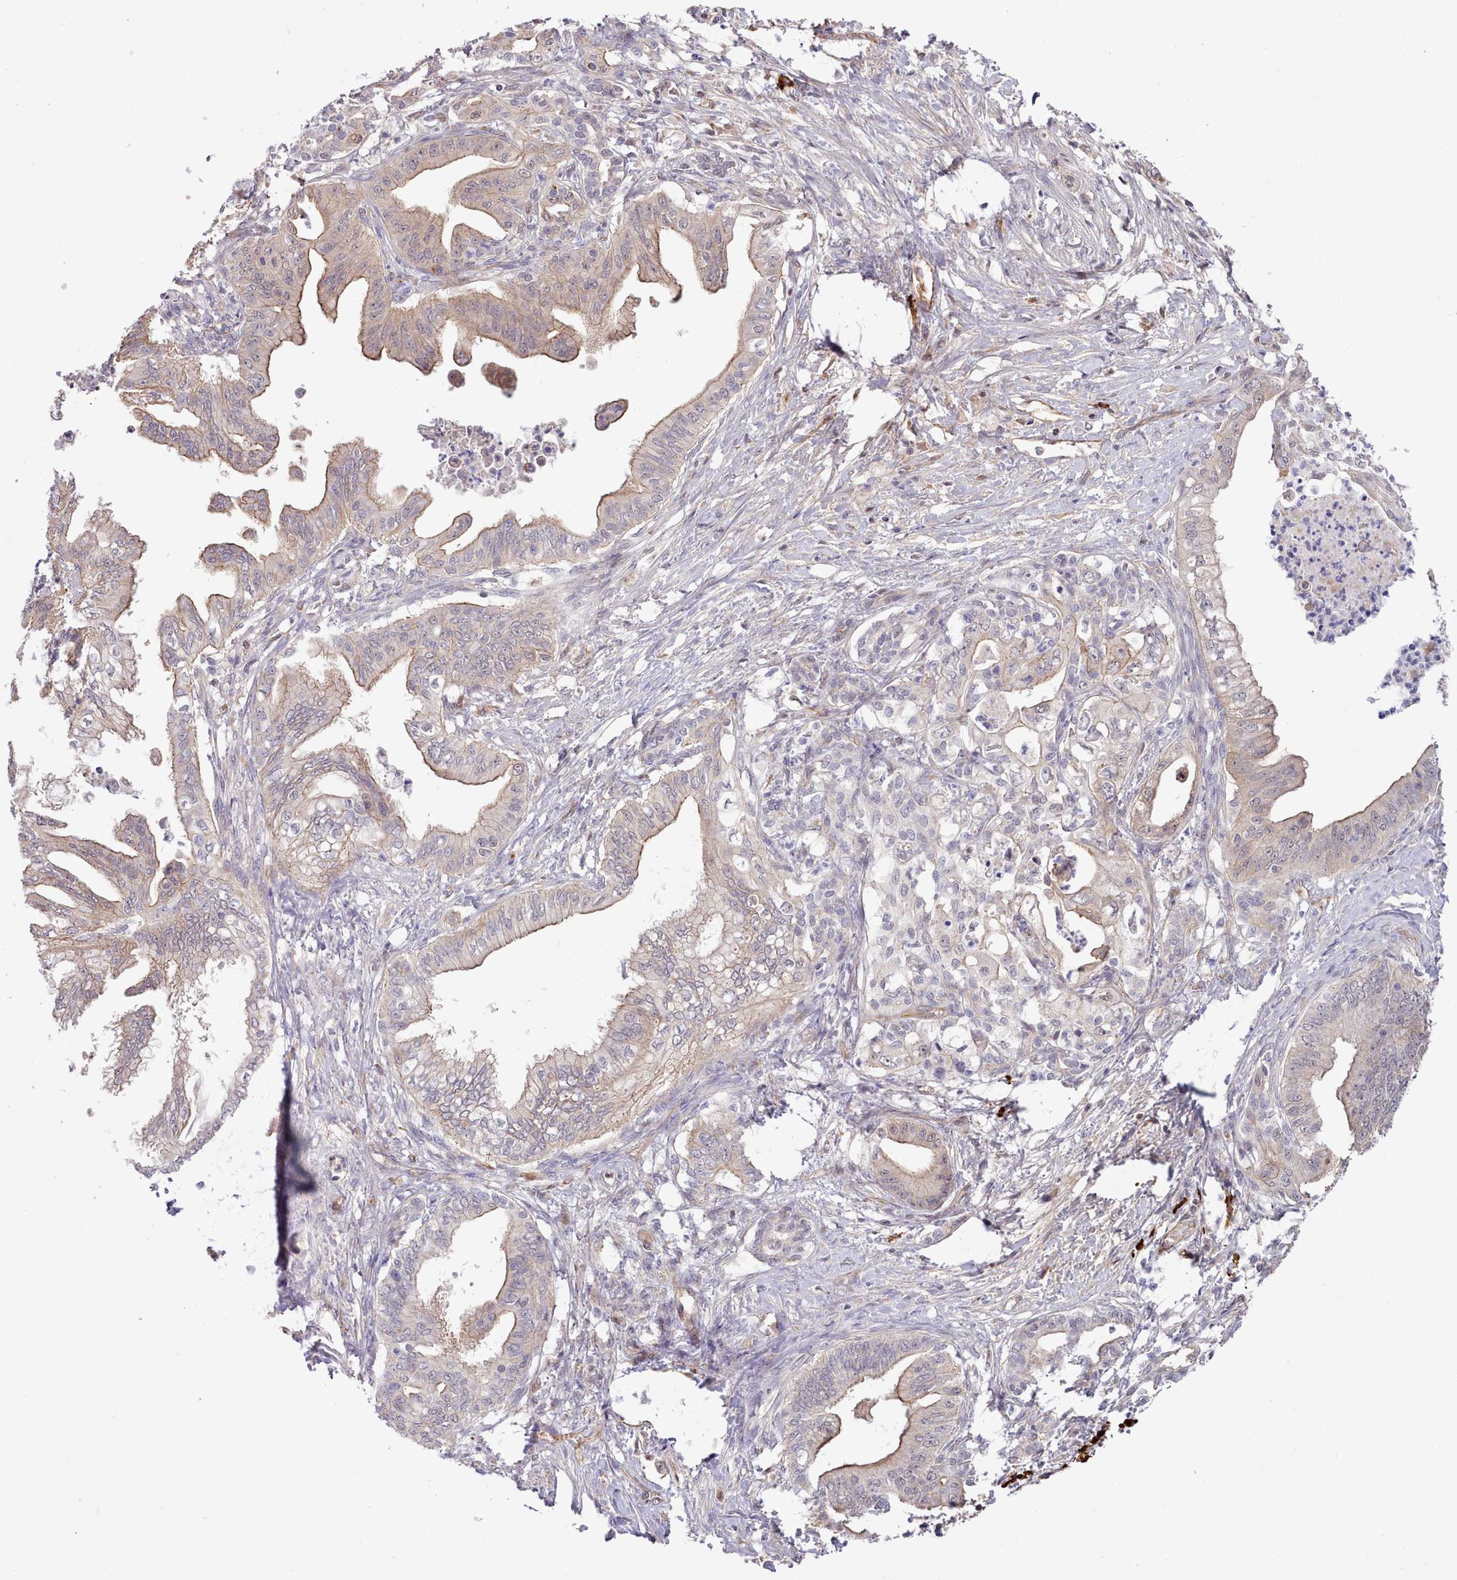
{"staining": {"intensity": "moderate", "quantity": "25%-75%", "location": "cytoplasmic/membranous"}, "tissue": "pancreatic cancer", "cell_type": "Tumor cells", "image_type": "cancer", "snomed": [{"axis": "morphology", "description": "Adenocarcinoma, NOS"}, {"axis": "topography", "description": "Pancreas"}], "caption": "Immunohistochemical staining of pancreatic cancer (adenocarcinoma) demonstrates medium levels of moderate cytoplasmic/membranous expression in about 25%-75% of tumor cells.", "gene": "ZC3H13", "patient": {"sex": "male", "age": 58}}